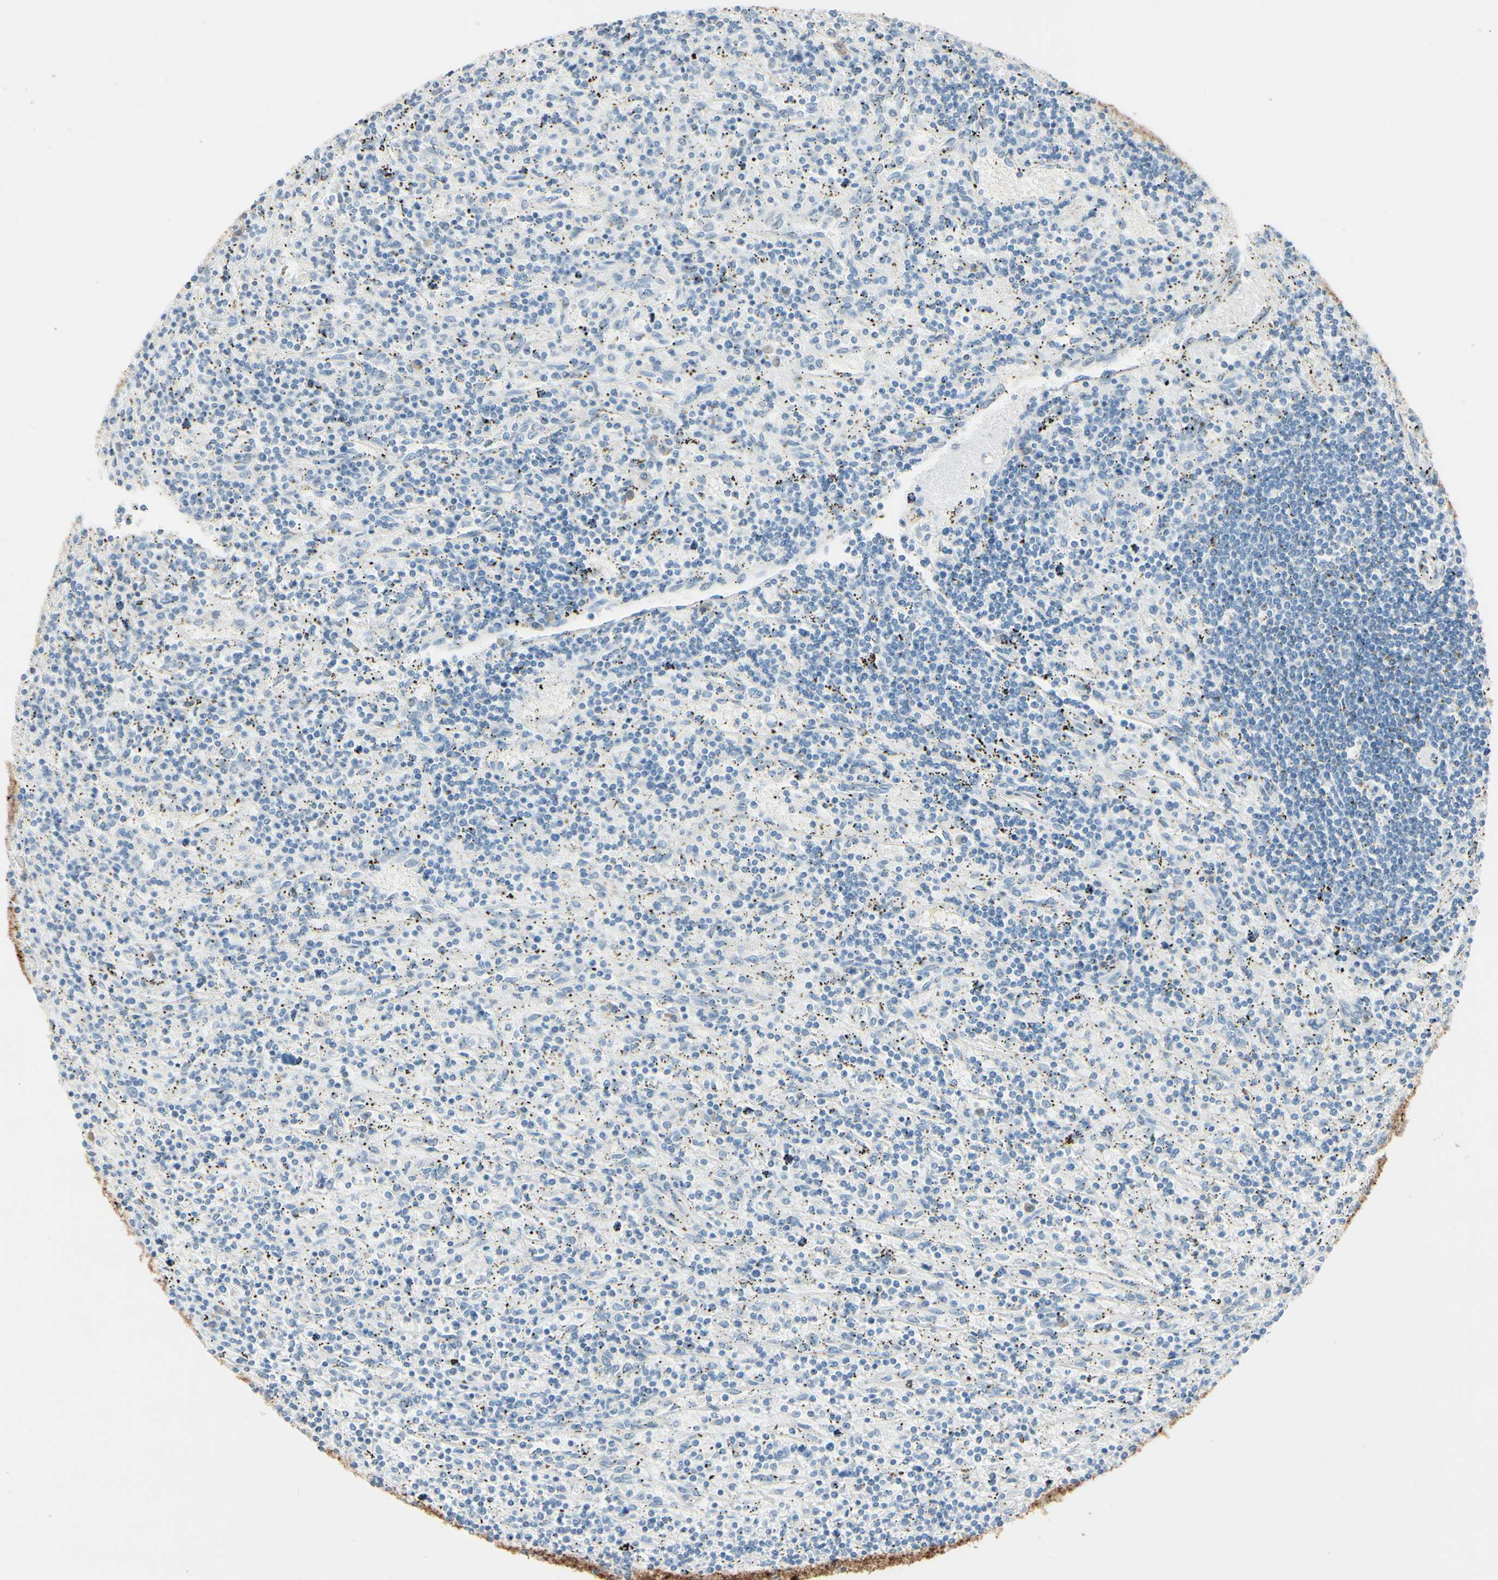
{"staining": {"intensity": "negative", "quantity": "none", "location": "none"}, "tissue": "lymphoma", "cell_type": "Tumor cells", "image_type": "cancer", "snomed": [{"axis": "morphology", "description": "Malignant lymphoma, non-Hodgkin's type, Low grade"}, {"axis": "topography", "description": "Spleen"}], "caption": "A micrograph of human low-grade malignant lymphoma, non-Hodgkin's type is negative for staining in tumor cells.", "gene": "AMPH", "patient": {"sex": "male", "age": 76}}